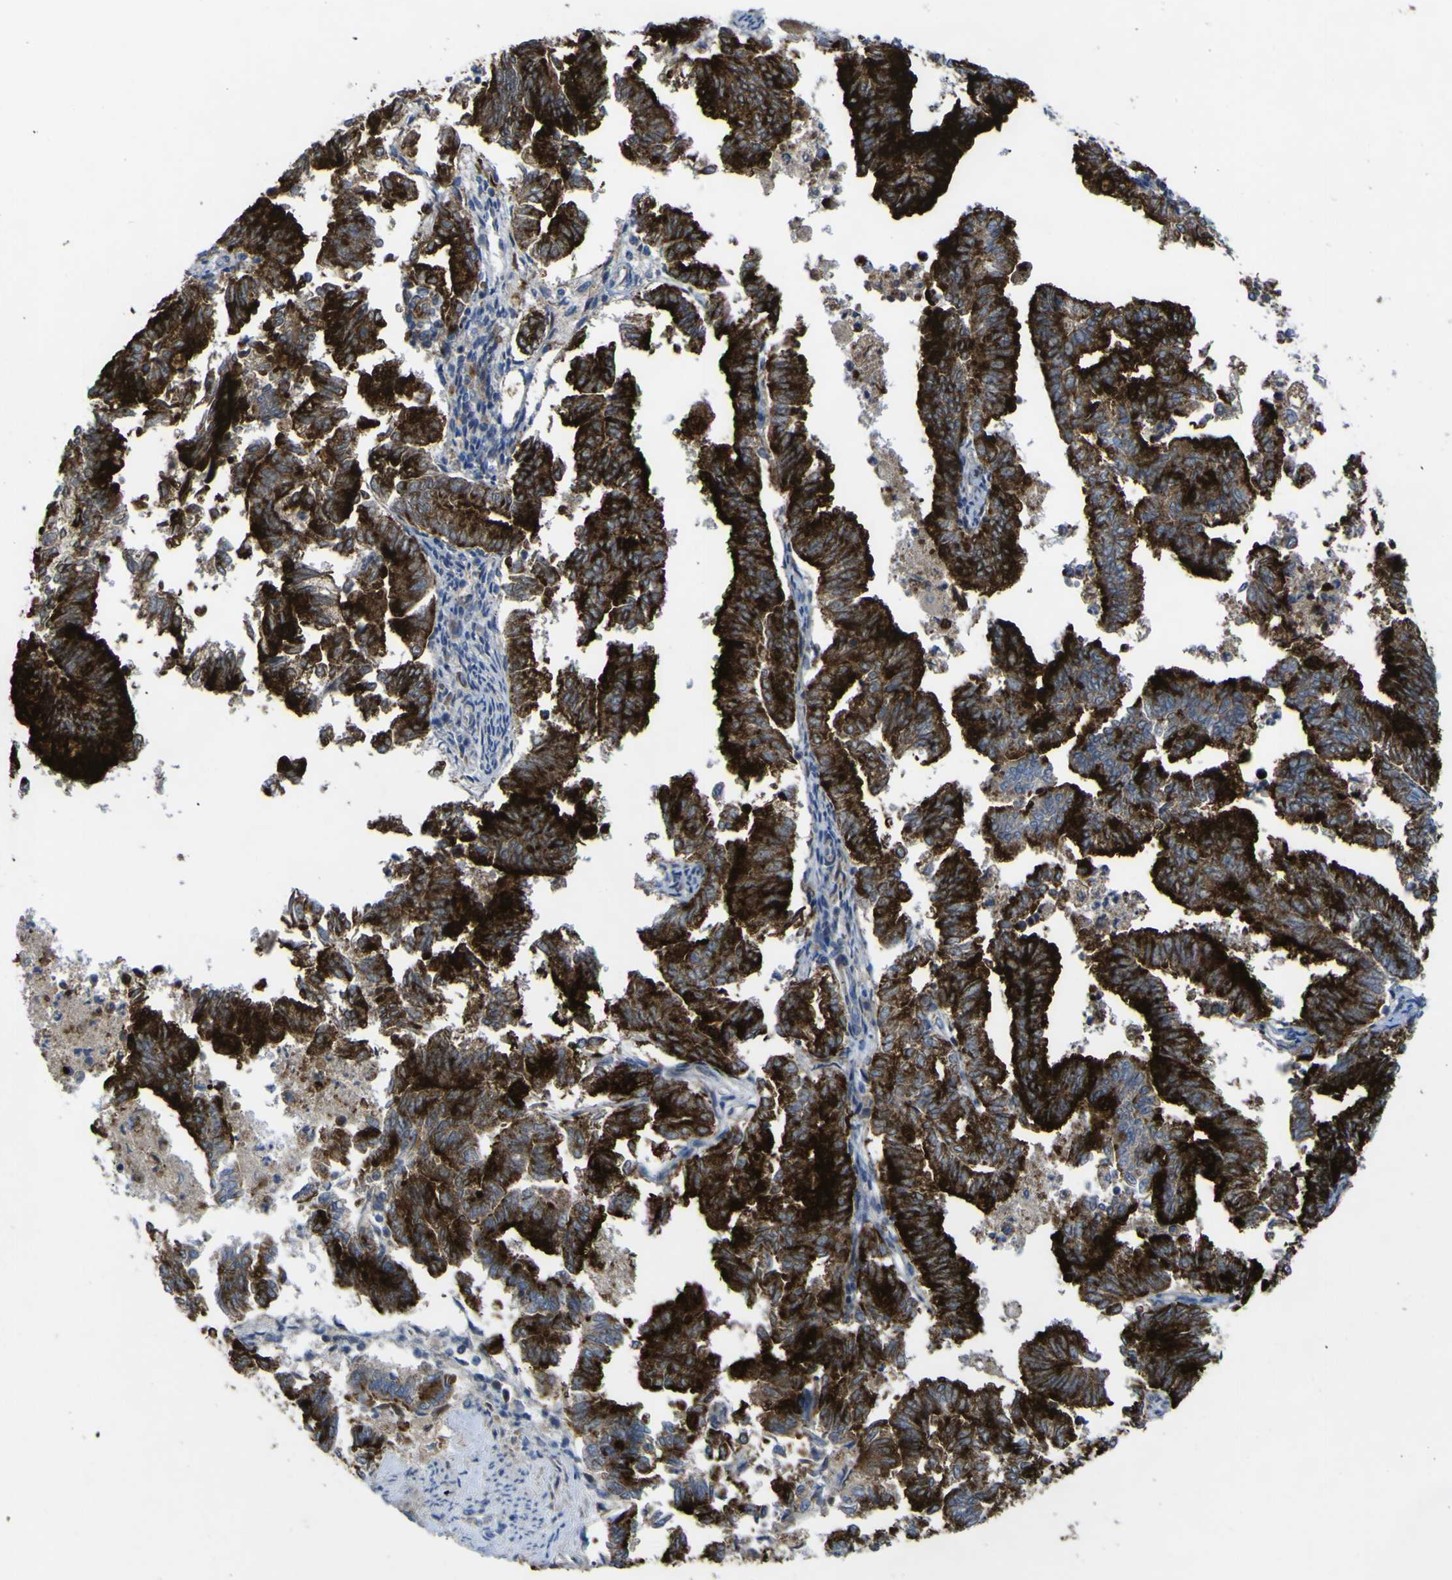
{"staining": {"intensity": "strong", "quantity": ">75%", "location": "cytoplasmic/membranous"}, "tissue": "endometrial cancer", "cell_type": "Tumor cells", "image_type": "cancer", "snomed": [{"axis": "morphology", "description": "Necrosis, NOS"}, {"axis": "morphology", "description": "Adenocarcinoma, NOS"}, {"axis": "topography", "description": "Endometrium"}], "caption": "Adenocarcinoma (endometrial) was stained to show a protein in brown. There is high levels of strong cytoplasmic/membranous positivity in about >75% of tumor cells. Using DAB (brown) and hematoxylin (blue) stains, captured at high magnification using brightfield microscopy.", "gene": "CST3", "patient": {"sex": "female", "age": 79}}